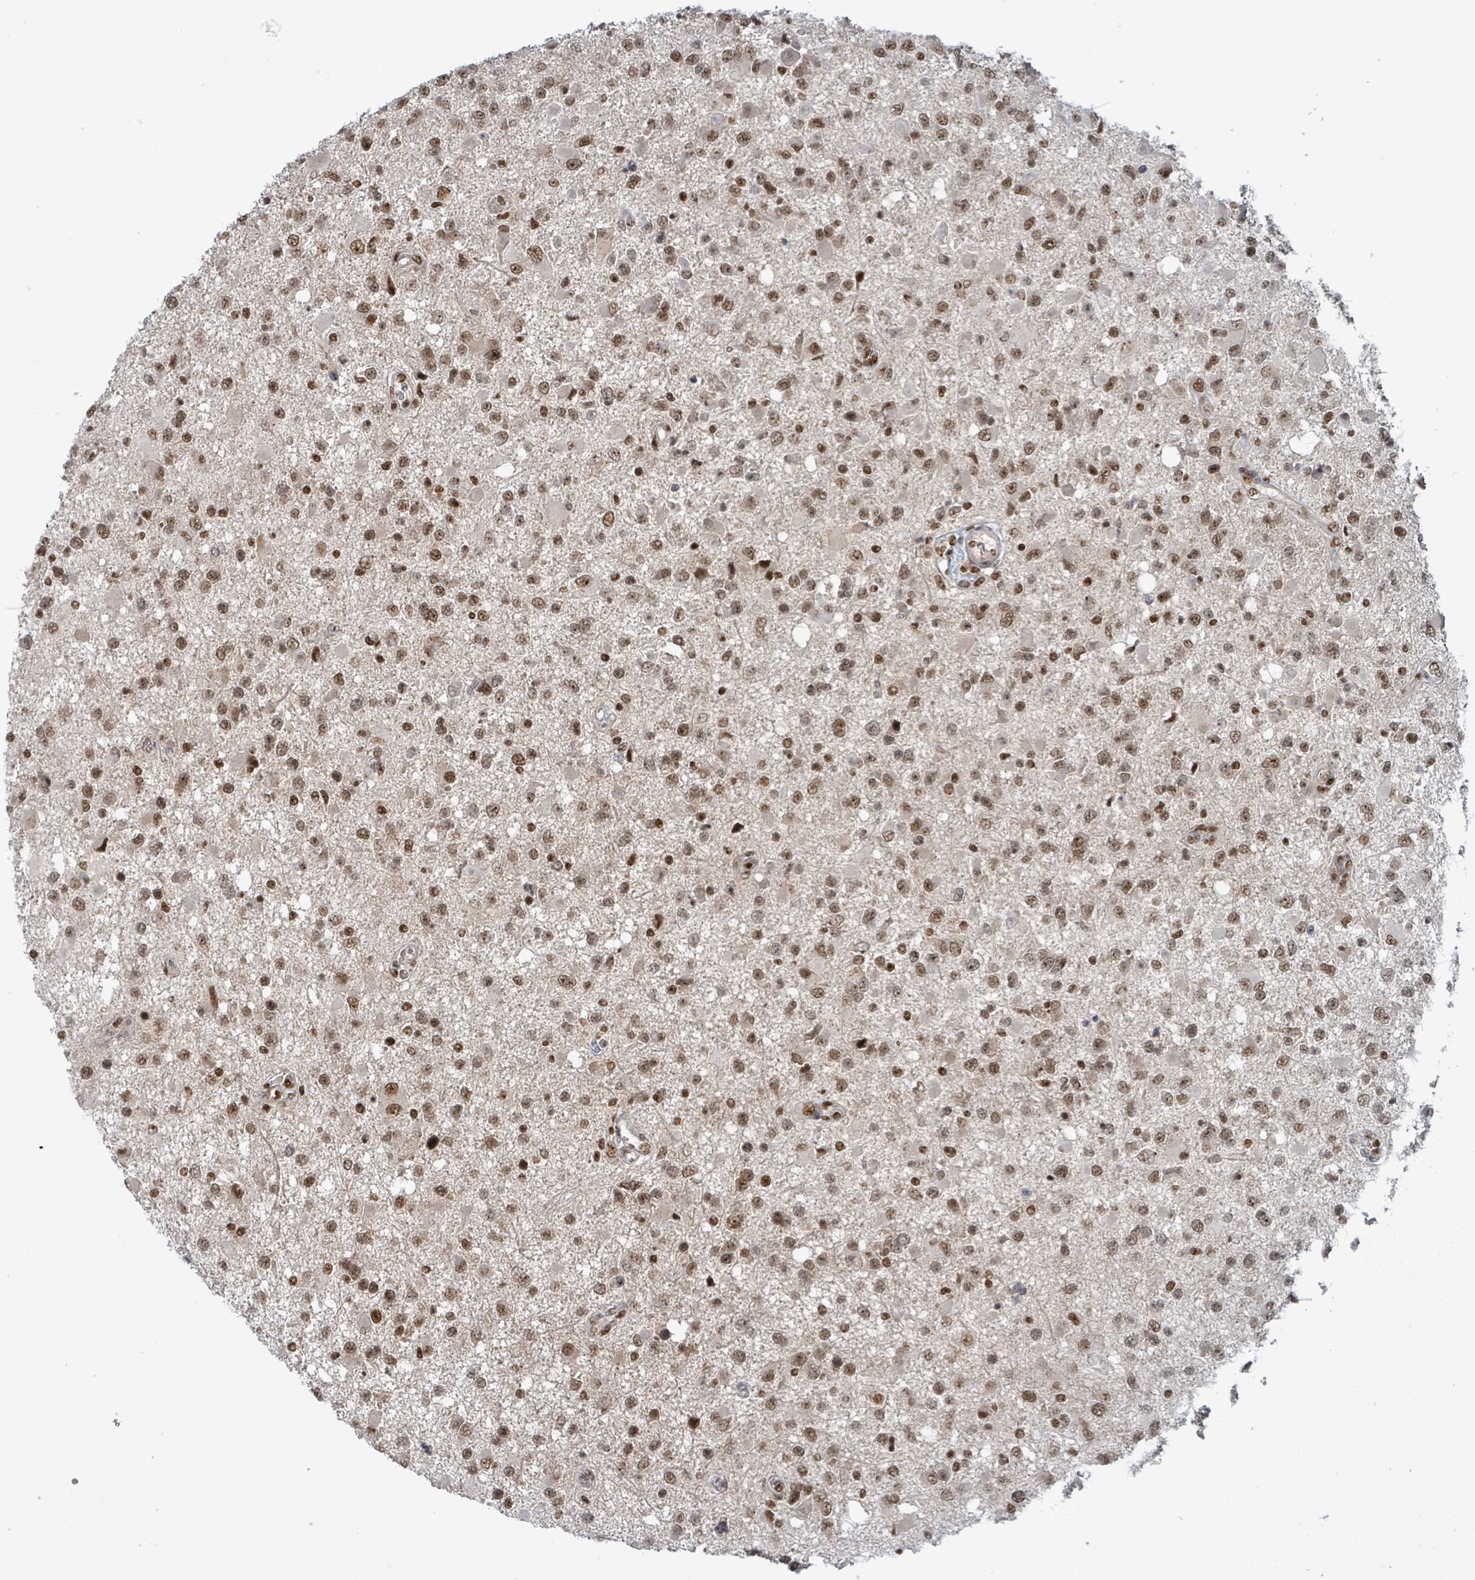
{"staining": {"intensity": "moderate", "quantity": ">75%", "location": "nuclear"}, "tissue": "glioma", "cell_type": "Tumor cells", "image_type": "cancer", "snomed": [{"axis": "morphology", "description": "Glioma, malignant, High grade"}, {"axis": "topography", "description": "Brain"}], "caption": "Immunohistochemical staining of human malignant glioma (high-grade) shows medium levels of moderate nuclear protein positivity in about >75% of tumor cells.", "gene": "KLF3", "patient": {"sex": "male", "age": 53}}